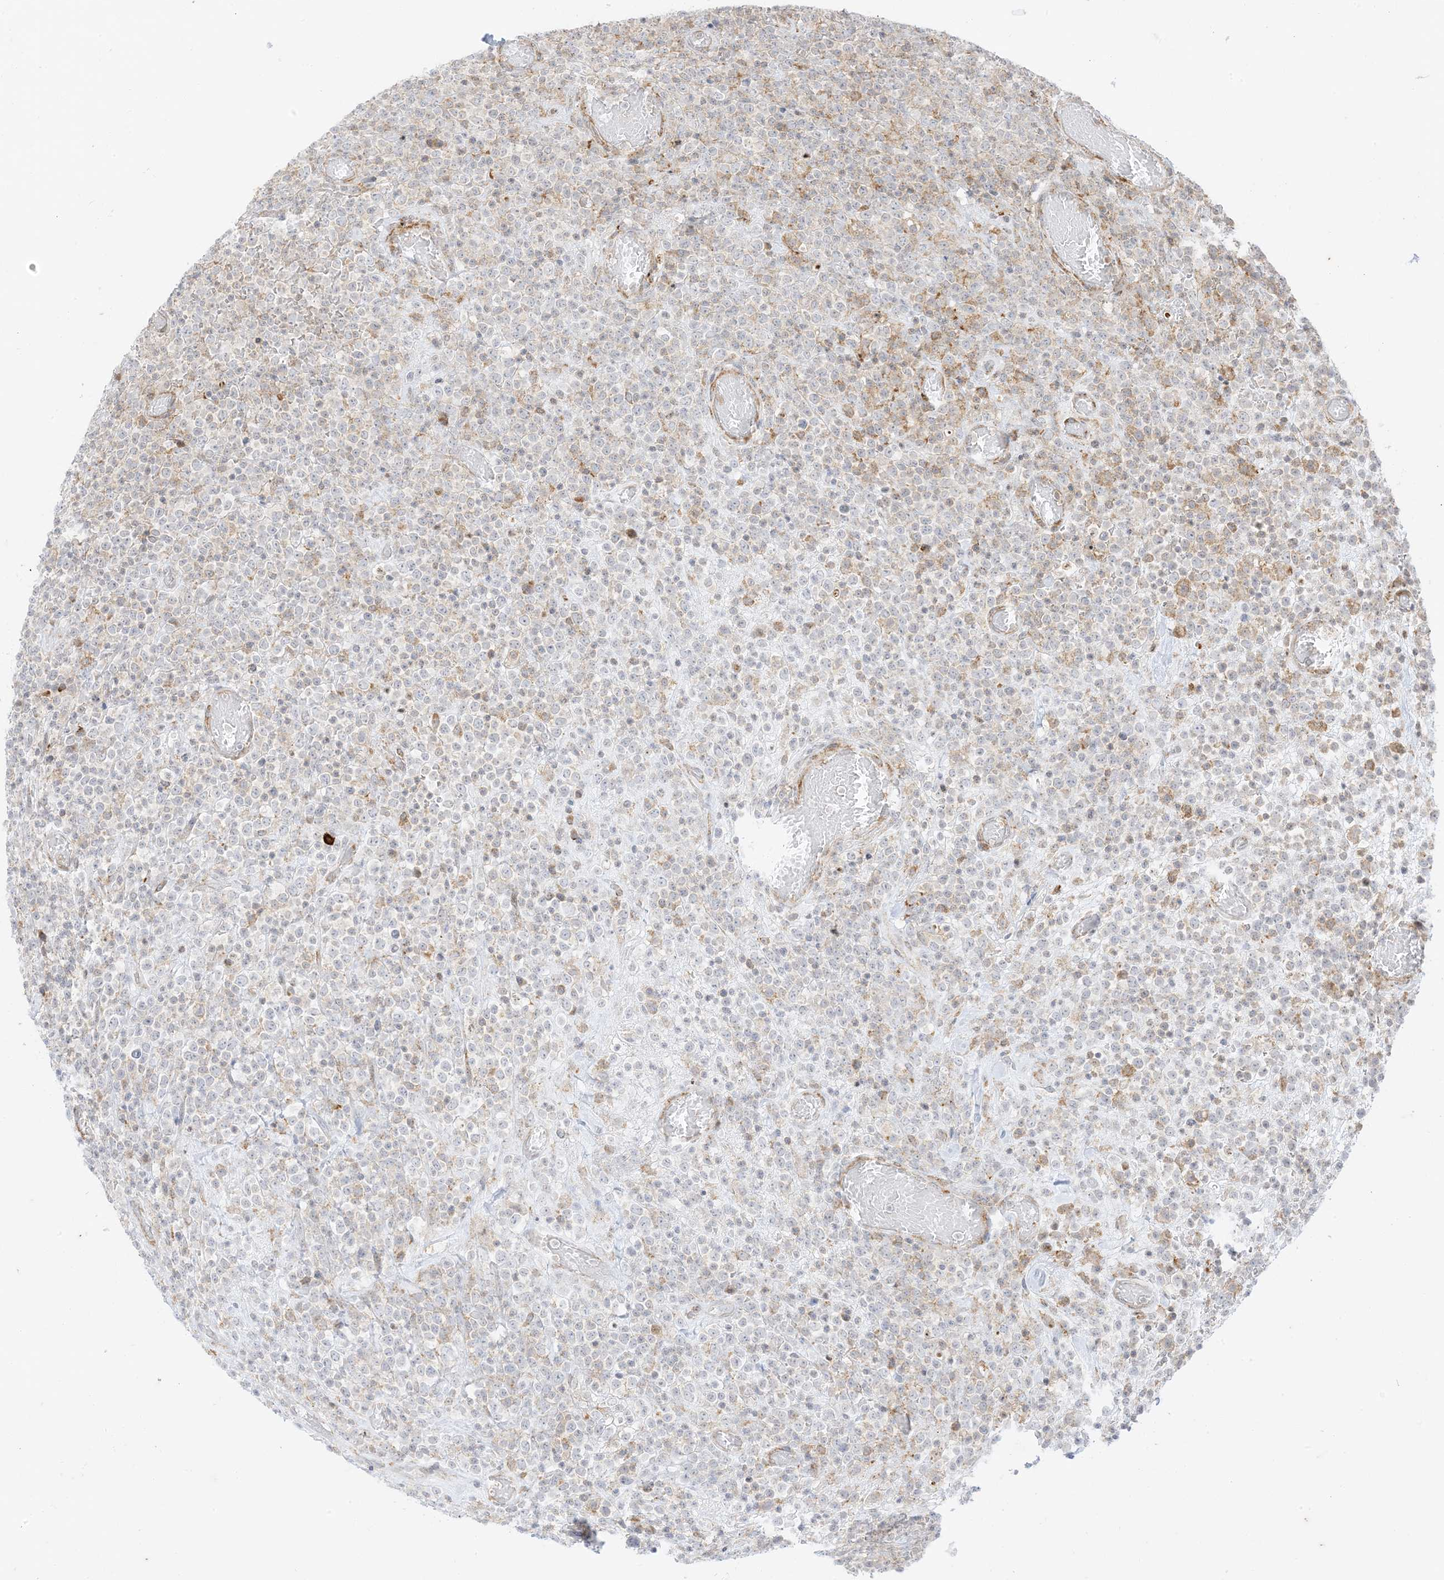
{"staining": {"intensity": "negative", "quantity": "none", "location": "none"}, "tissue": "lymphoma", "cell_type": "Tumor cells", "image_type": "cancer", "snomed": [{"axis": "morphology", "description": "Malignant lymphoma, non-Hodgkin's type, High grade"}, {"axis": "topography", "description": "Colon"}], "caption": "Malignant lymphoma, non-Hodgkin's type (high-grade) stained for a protein using immunohistochemistry reveals no positivity tumor cells.", "gene": "RAC1", "patient": {"sex": "female", "age": 53}}